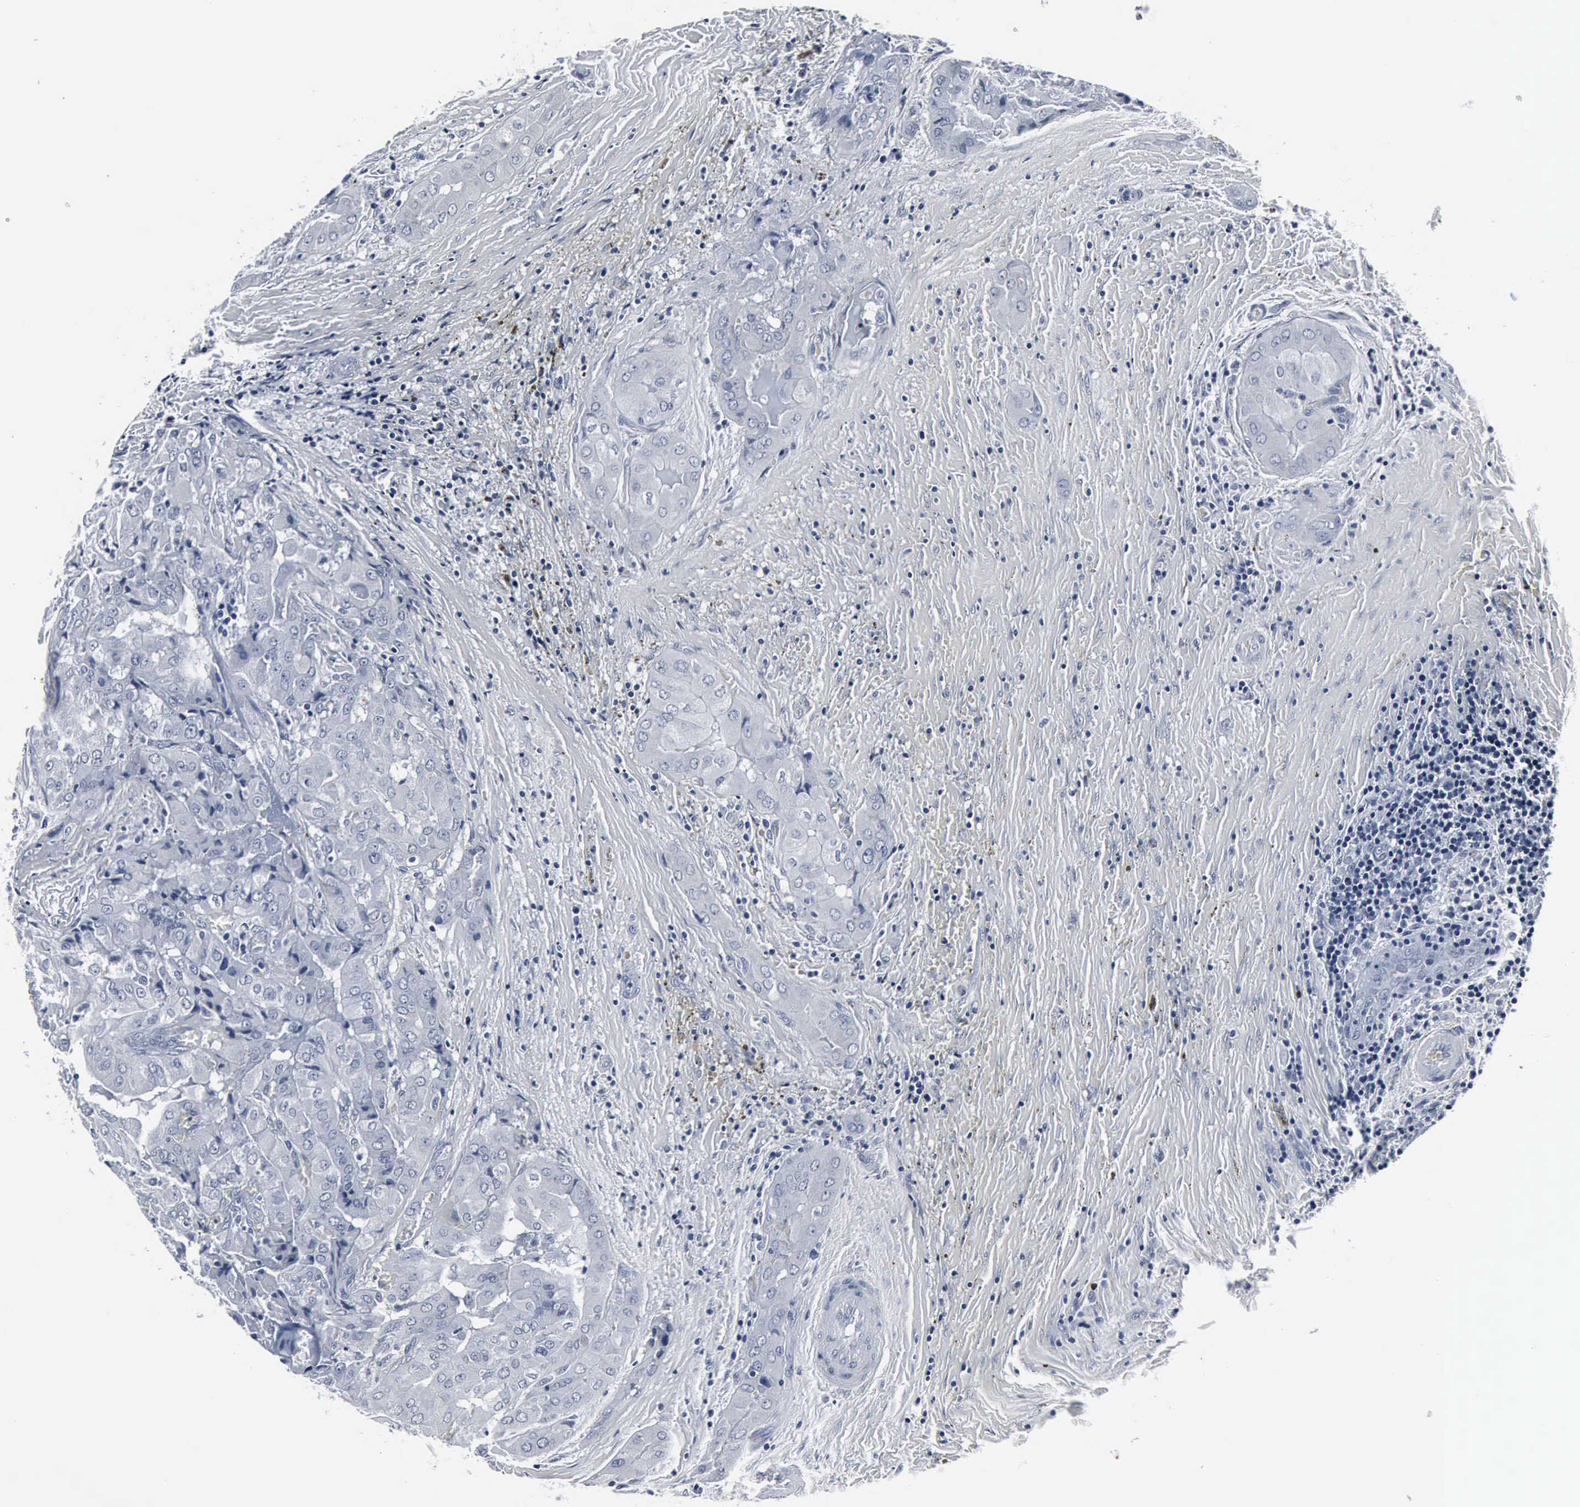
{"staining": {"intensity": "negative", "quantity": "none", "location": "none"}, "tissue": "thyroid cancer", "cell_type": "Tumor cells", "image_type": "cancer", "snomed": [{"axis": "morphology", "description": "Papillary adenocarcinoma, NOS"}, {"axis": "topography", "description": "Thyroid gland"}], "caption": "Tumor cells are negative for brown protein staining in papillary adenocarcinoma (thyroid). (Brightfield microscopy of DAB (3,3'-diaminobenzidine) immunohistochemistry (IHC) at high magnification).", "gene": "SNAP25", "patient": {"sex": "female", "age": 71}}